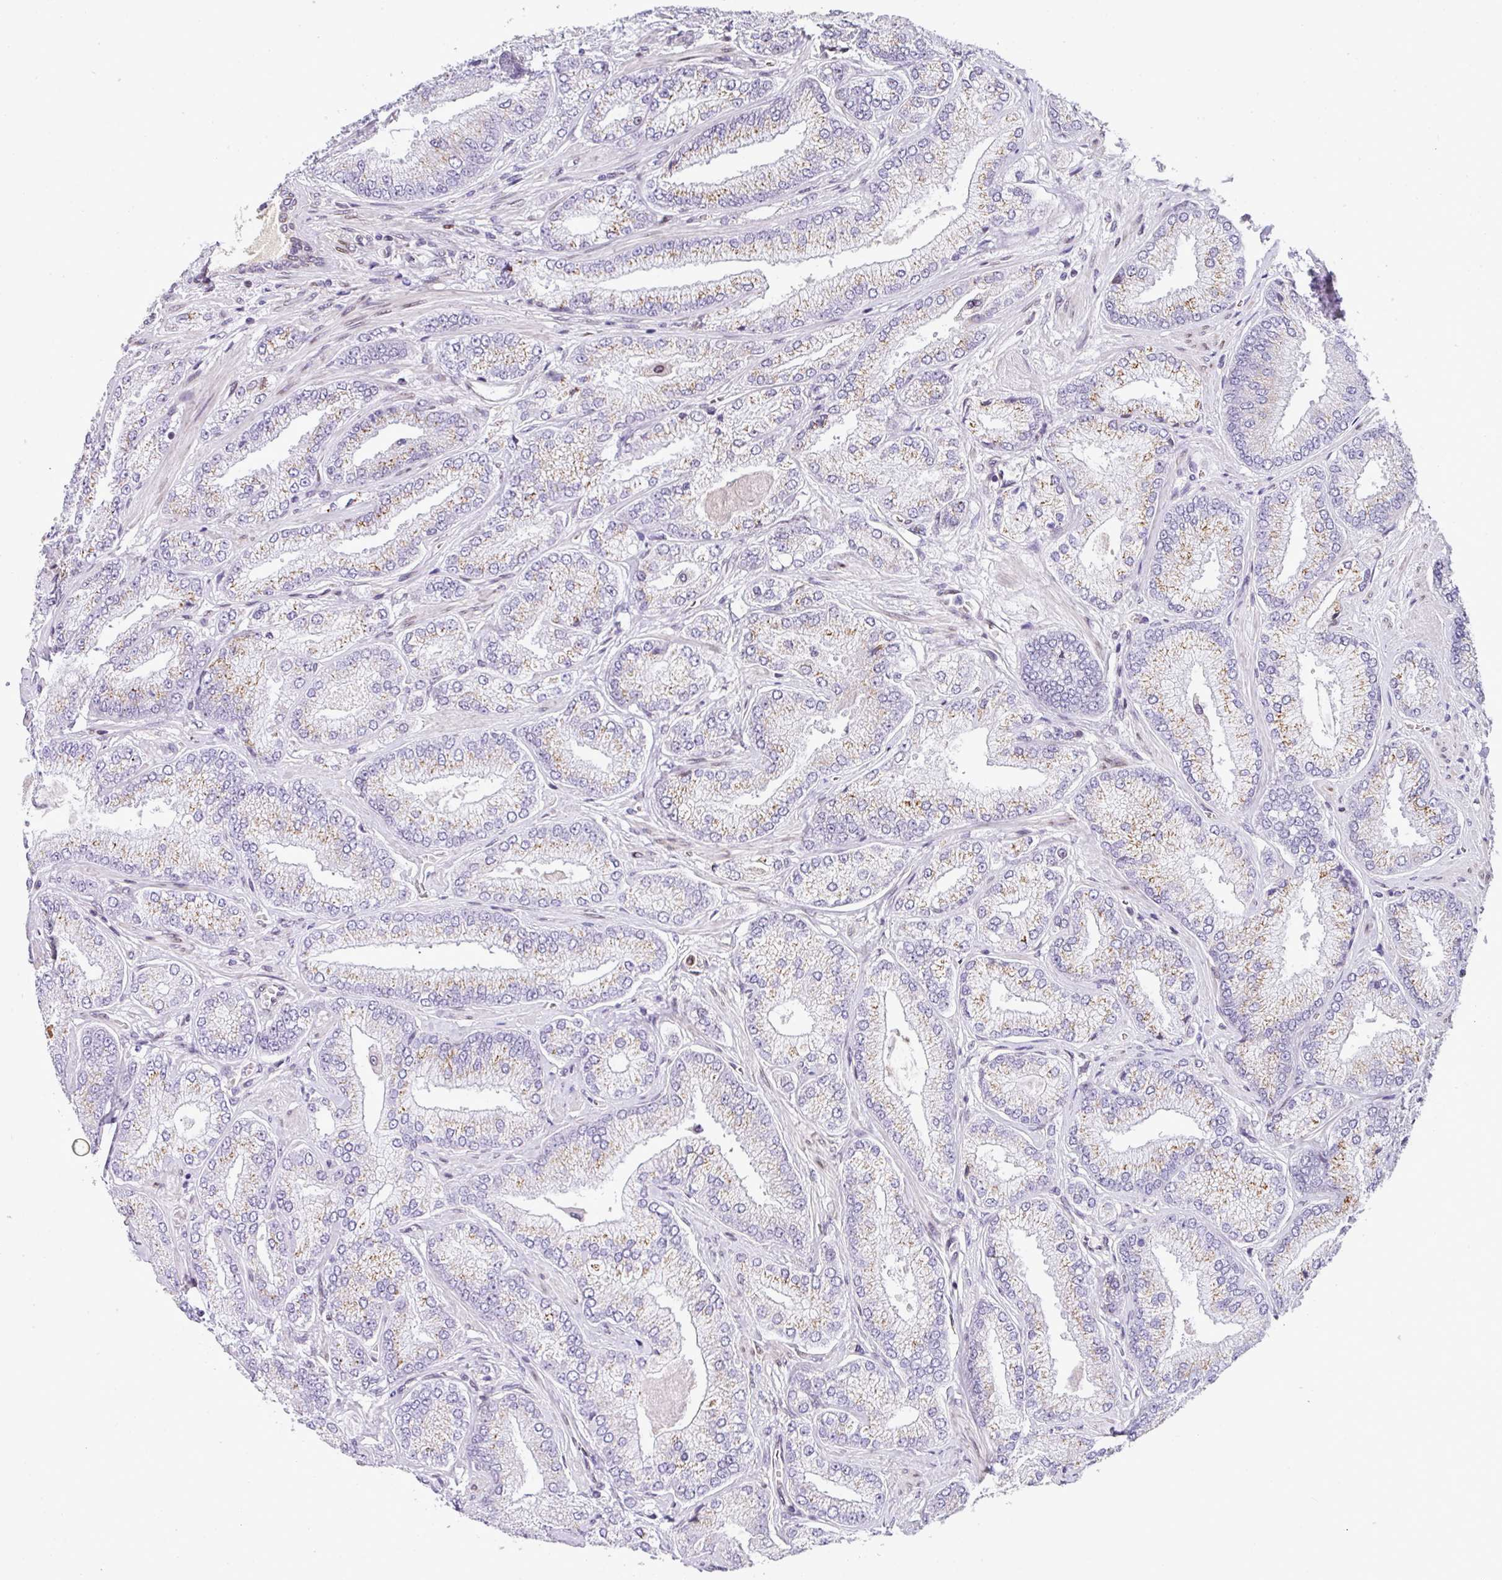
{"staining": {"intensity": "weak", "quantity": ">75%", "location": "cytoplasmic/membranous"}, "tissue": "prostate cancer", "cell_type": "Tumor cells", "image_type": "cancer", "snomed": [{"axis": "morphology", "description": "Adenocarcinoma, High grade"}, {"axis": "topography", "description": "Prostate"}], "caption": "High-power microscopy captured an IHC photomicrograph of prostate cancer, revealing weak cytoplasmic/membranous positivity in about >75% of tumor cells.", "gene": "PLK1", "patient": {"sex": "male", "age": 68}}